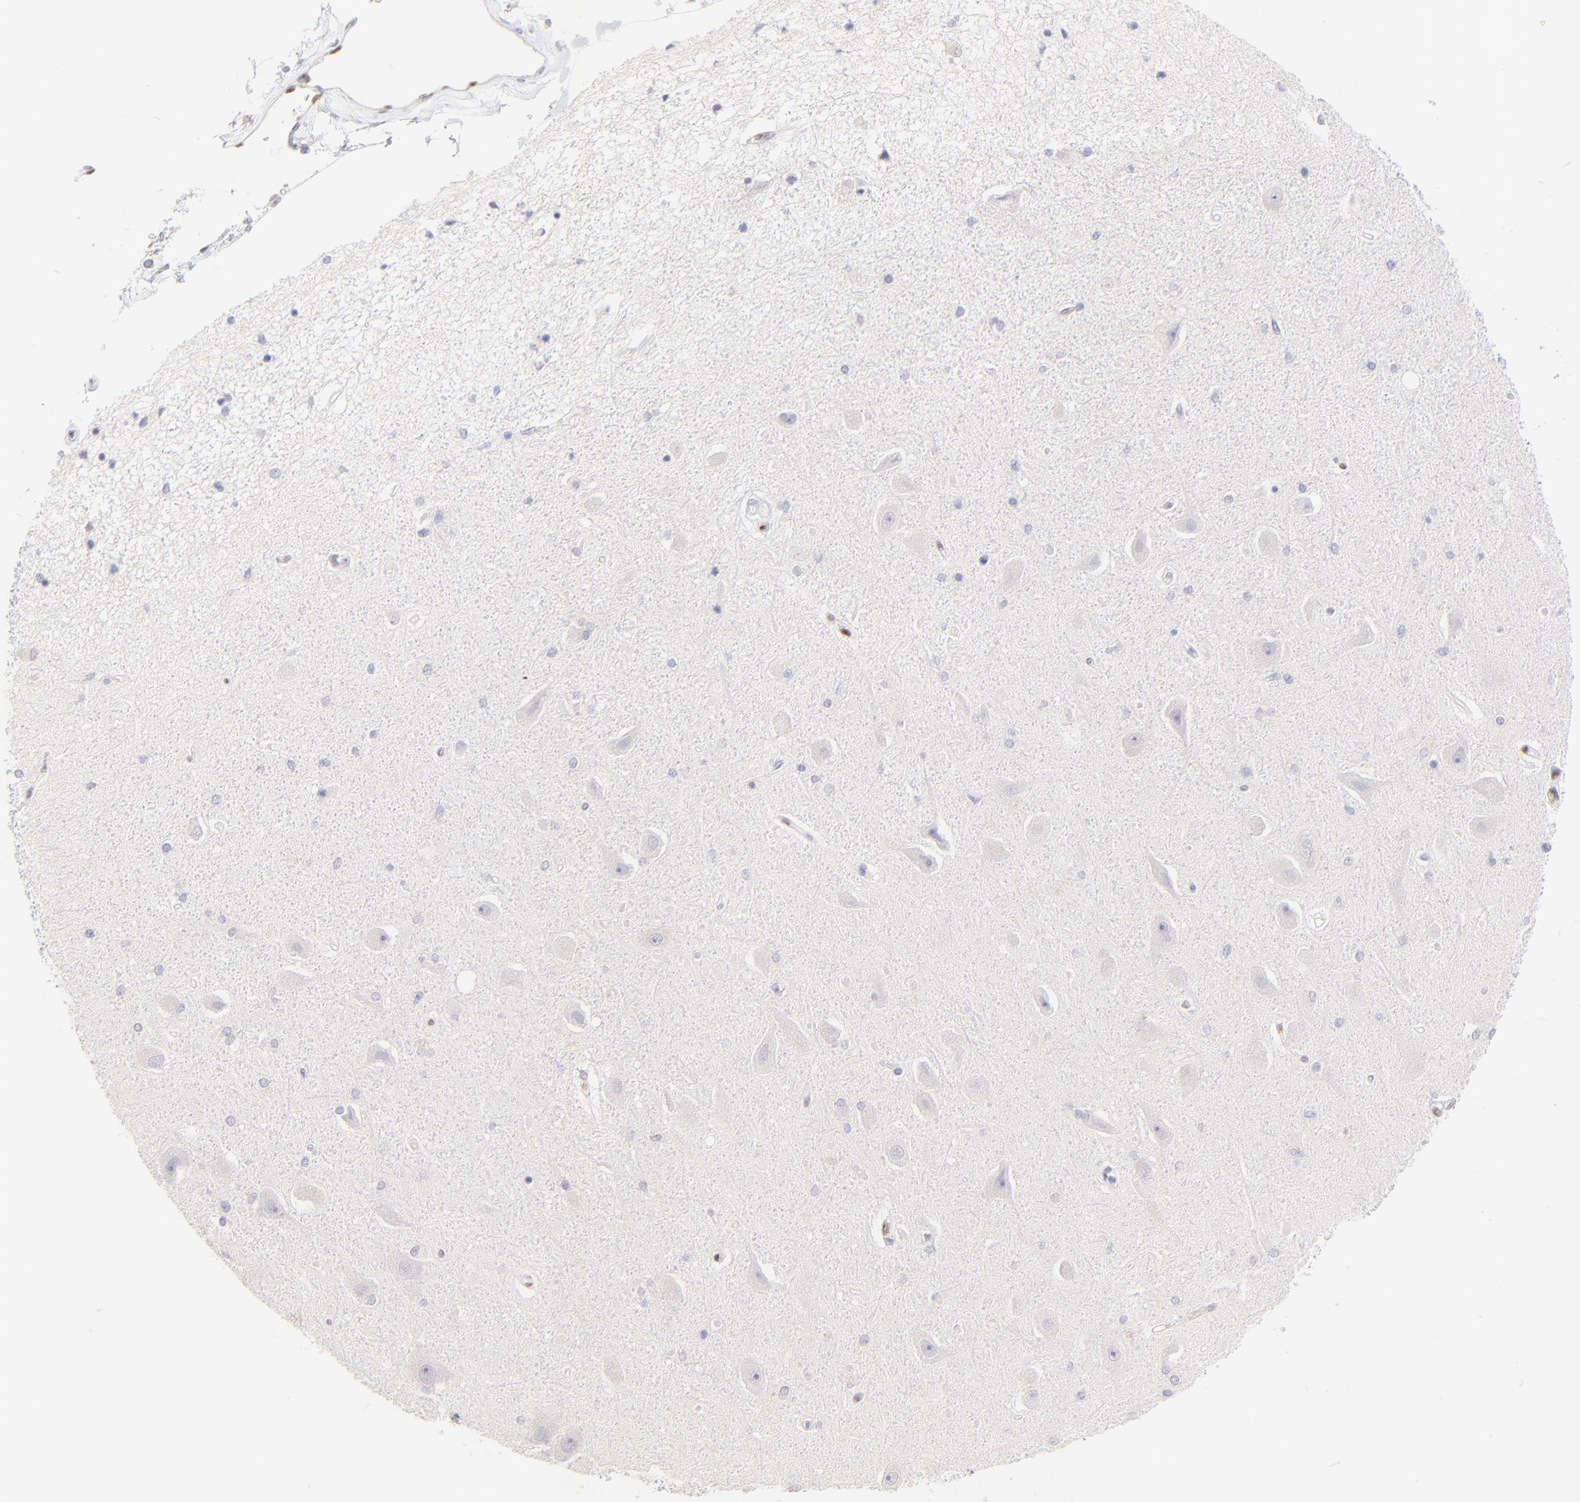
{"staining": {"intensity": "negative", "quantity": "none", "location": "none"}, "tissue": "hippocampus", "cell_type": "Glial cells", "image_type": "normal", "snomed": [{"axis": "morphology", "description": "Normal tissue, NOS"}, {"axis": "topography", "description": "Hippocampus"}], "caption": "Immunohistochemical staining of normal human hippocampus demonstrates no significant expression in glial cells.", "gene": "KLF4", "patient": {"sex": "female", "age": 54}}